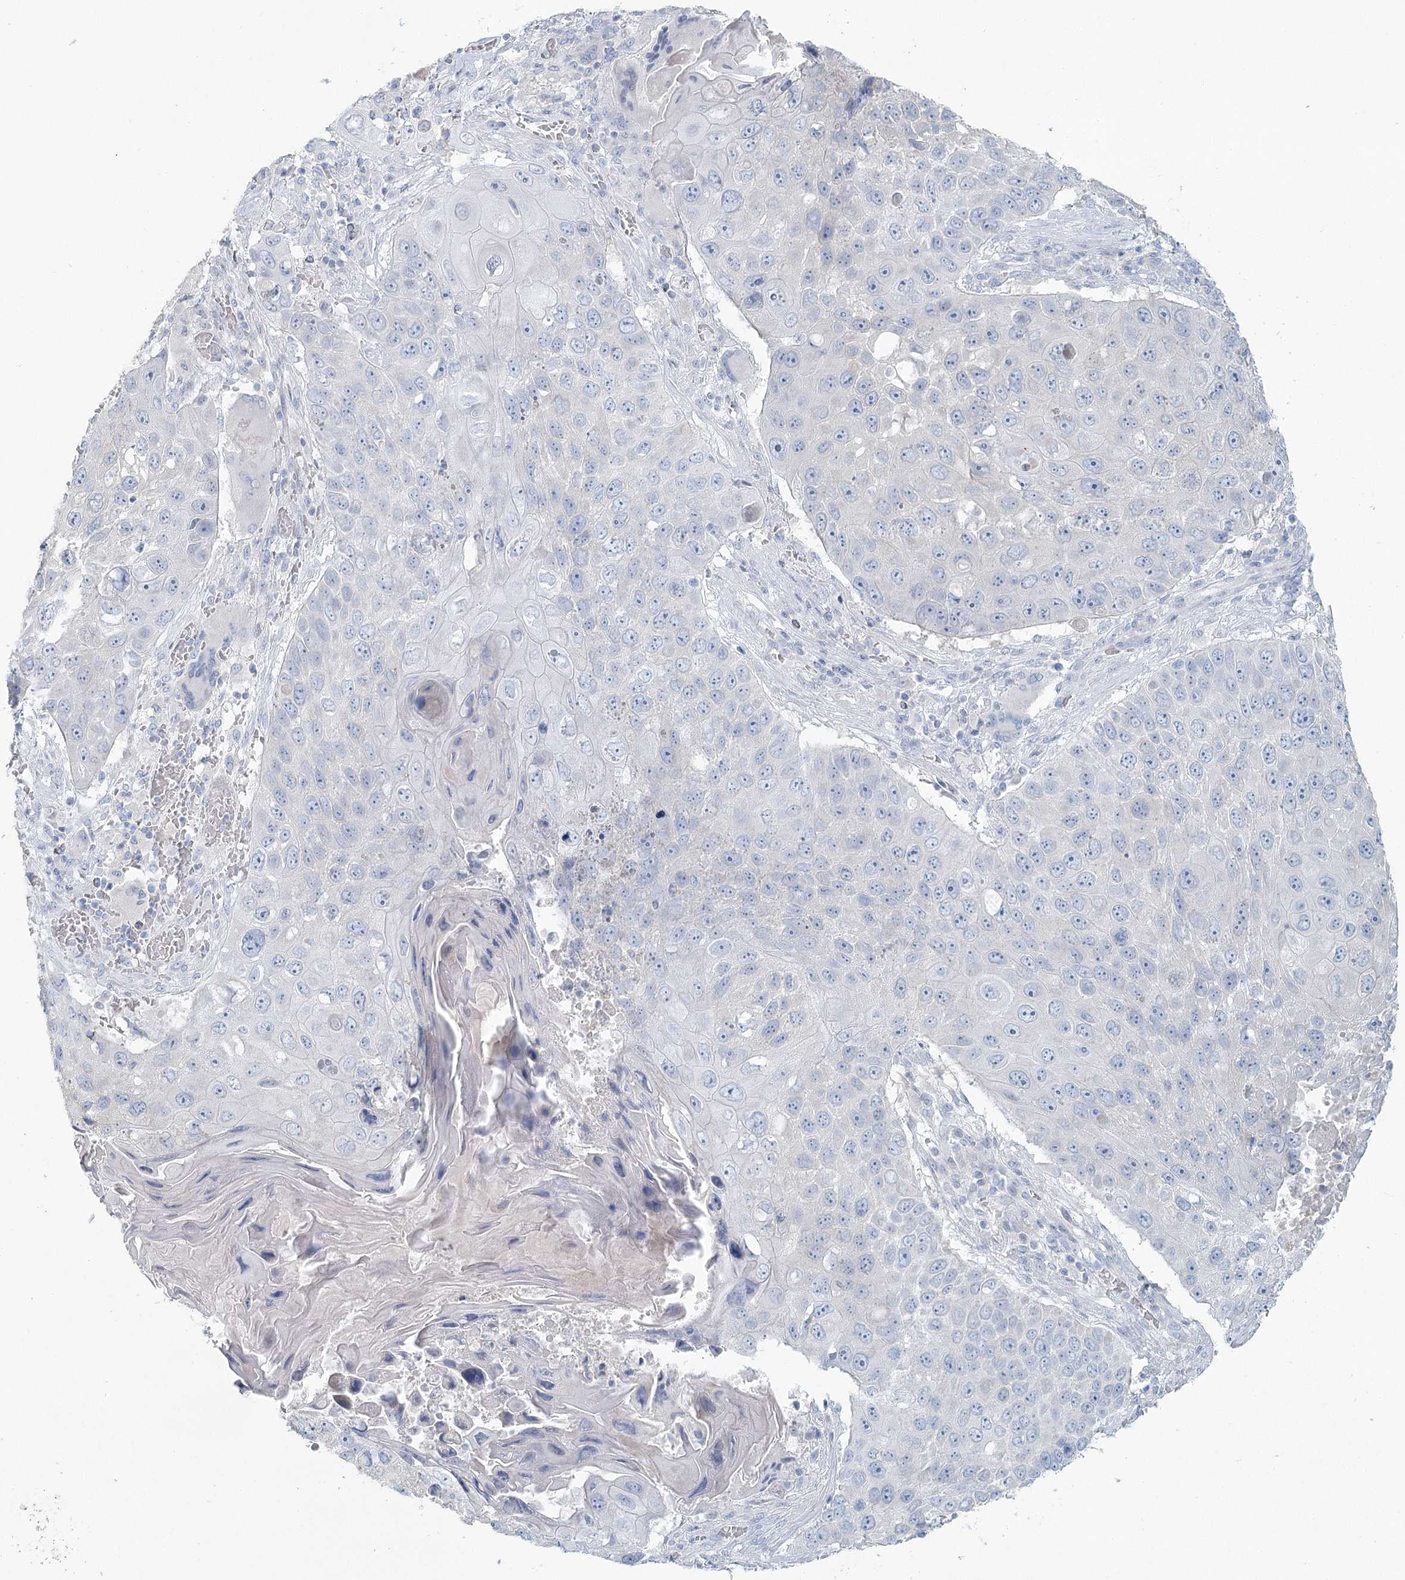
{"staining": {"intensity": "negative", "quantity": "none", "location": "none"}, "tissue": "lung cancer", "cell_type": "Tumor cells", "image_type": "cancer", "snomed": [{"axis": "morphology", "description": "Squamous cell carcinoma, NOS"}, {"axis": "topography", "description": "Lung"}], "caption": "IHC histopathology image of neoplastic tissue: human lung cancer (squamous cell carcinoma) stained with DAB (3,3'-diaminobenzidine) exhibits no significant protein positivity in tumor cells.", "gene": "LRP2BP", "patient": {"sex": "male", "age": 61}}